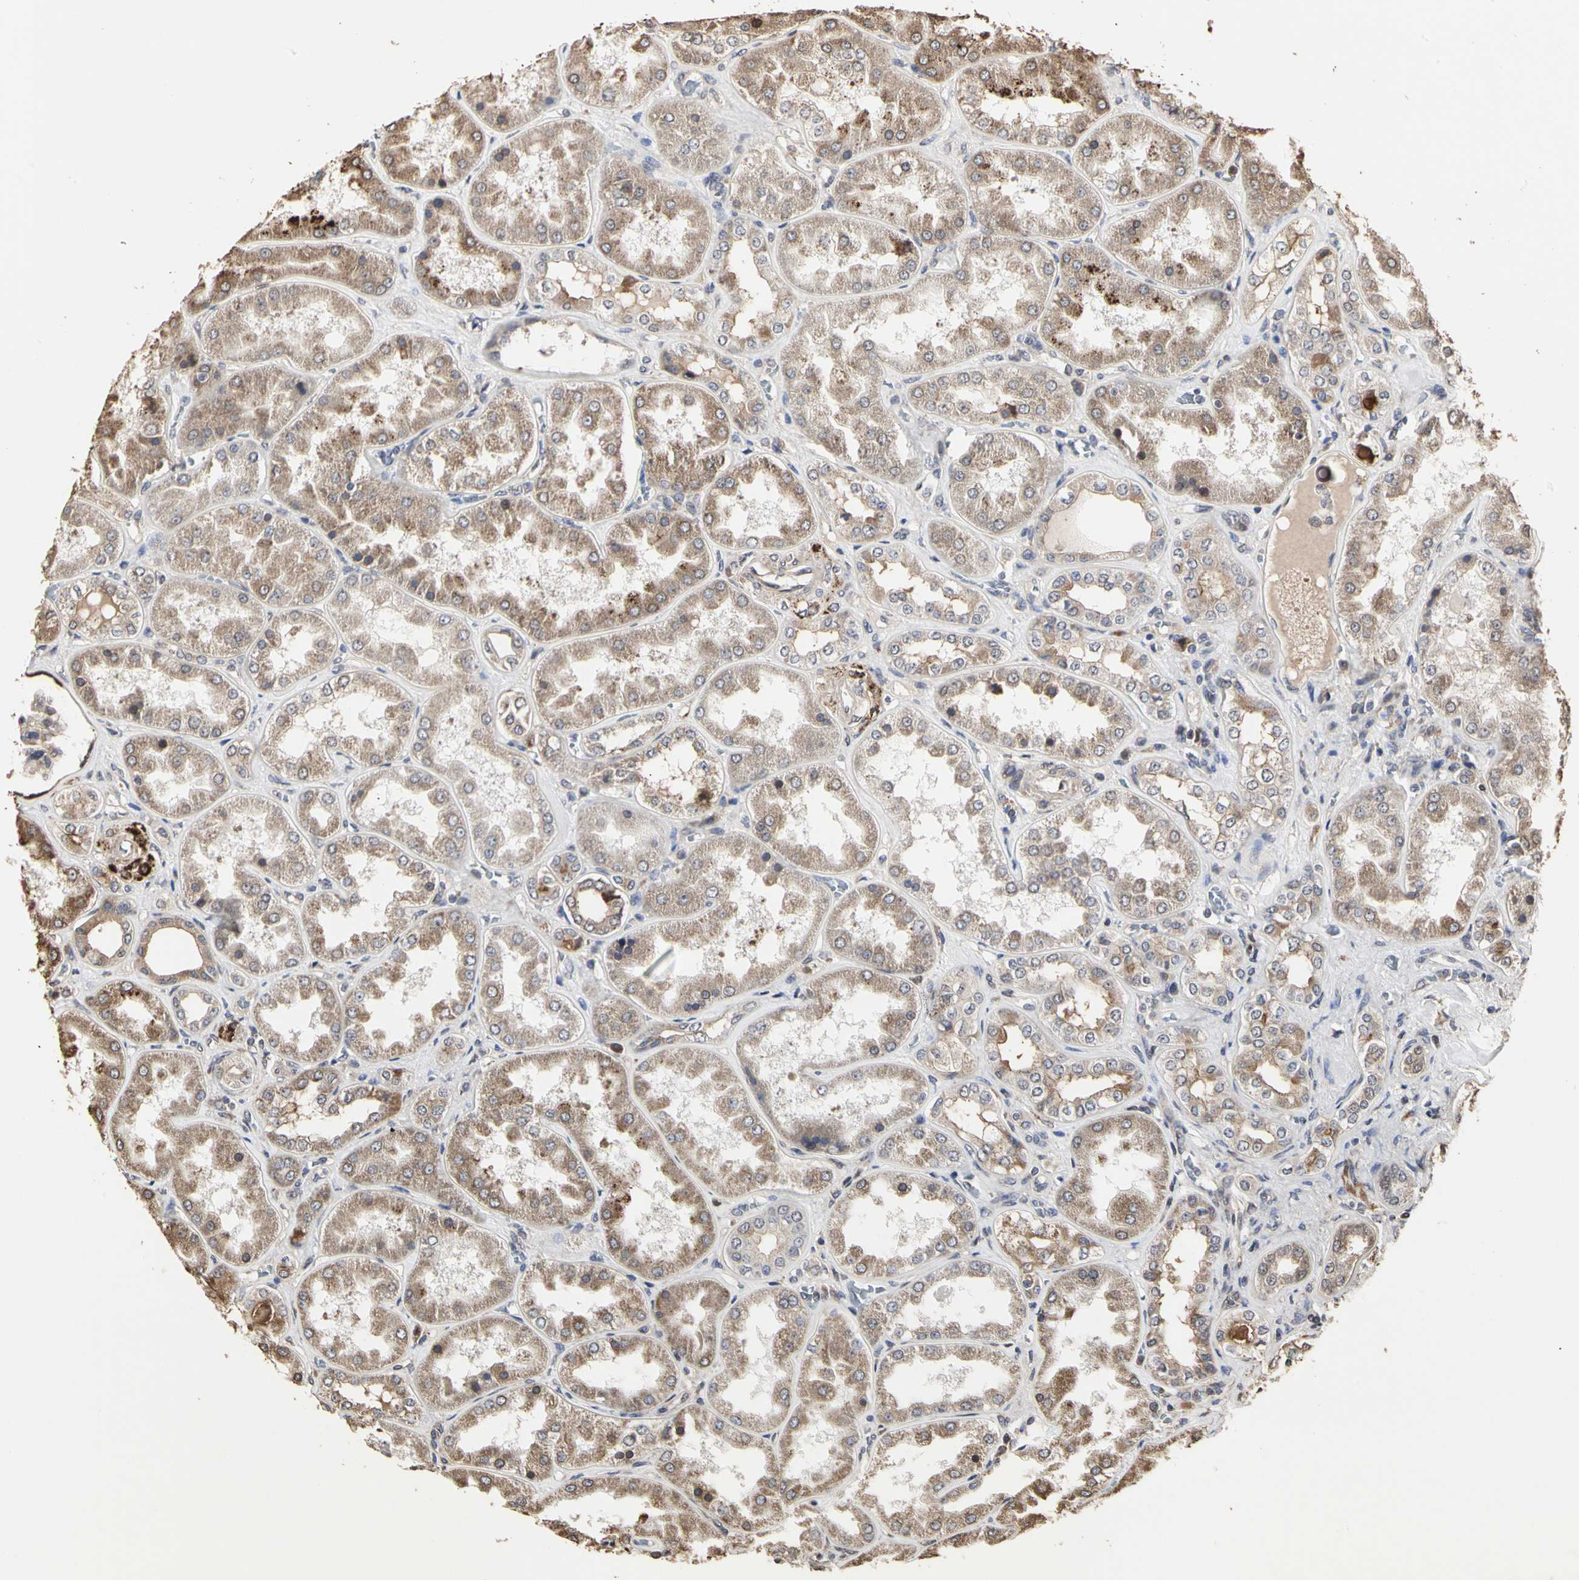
{"staining": {"intensity": "weak", "quantity": ">75%", "location": "cytoplasmic/membranous"}, "tissue": "kidney", "cell_type": "Cells in glomeruli", "image_type": "normal", "snomed": [{"axis": "morphology", "description": "Normal tissue, NOS"}, {"axis": "topography", "description": "Kidney"}], "caption": "Kidney stained for a protein demonstrates weak cytoplasmic/membranous positivity in cells in glomeruli. The protein of interest is stained brown, and the nuclei are stained in blue (DAB (3,3'-diaminobenzidine) IHC with brightfield microscopy, high magnification).", "gene": "TAOK1", "patient": {"sex": "female", "age": 56}}